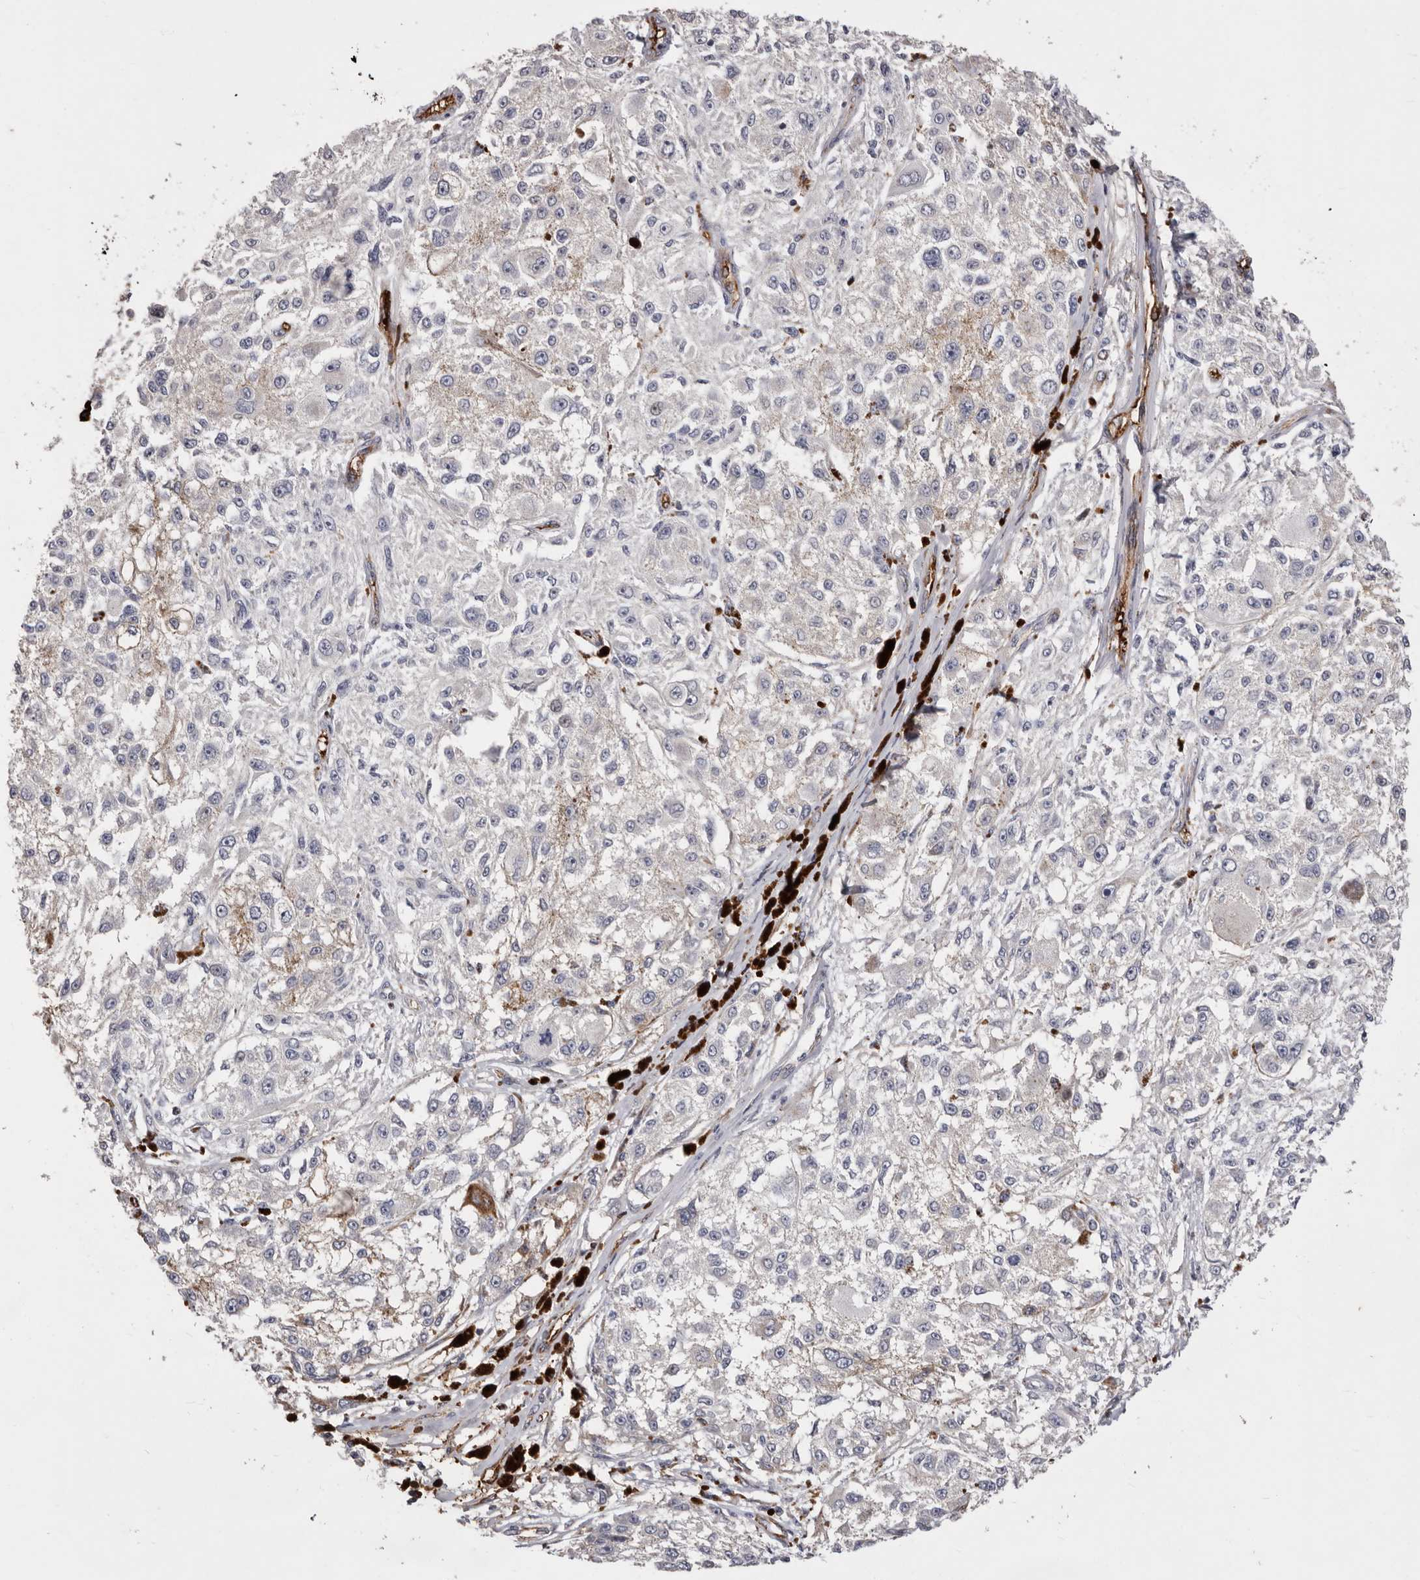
{"staining": {"intensity": "negative", "quantity": "none", "location": "none"}, "tissue": "melanoma", "cell_type": "Tumor cells", "image_type": "cancer", "snomed": [{"axis": "morphology", "description": "Necrosis, NOS"}, {"axis": "morphology", "description": "Malignant melanoma, NOS"}, {"axis": "topography", "description": "Skin"}], "caption": "Tumor cells are negative for brown protein staining in melanoma.", "gene": "NUBPL", "patient": {"sex": "female", "age": 87}}